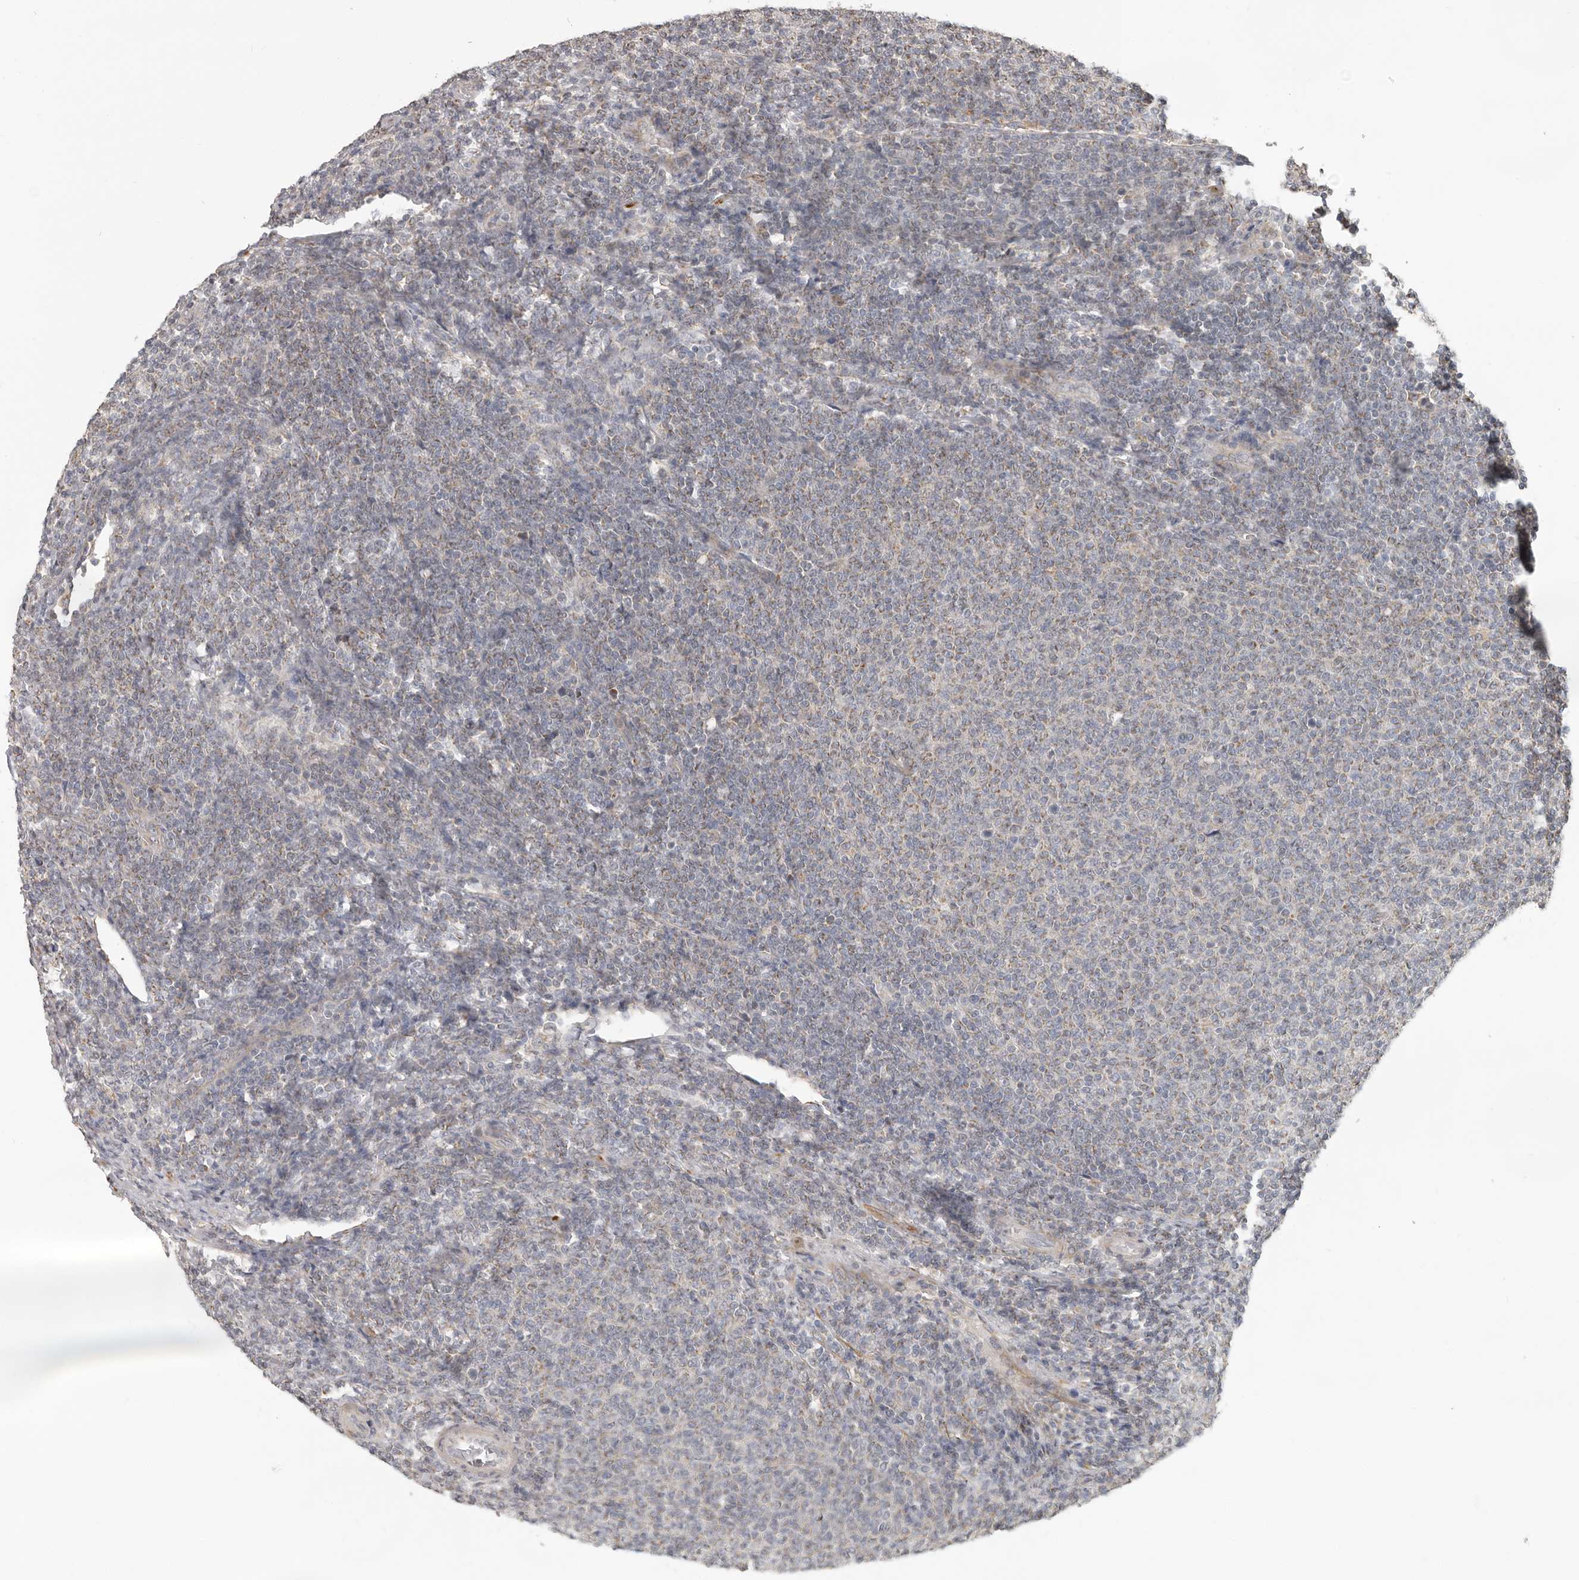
{"staining": {"intensity": "negative", "quantity": "none", "location": "none"}, "tissue": "lymphoma", "cell_type": "Tumor cells", "image_type": "cancer", "snomed": [{"axis": "morphology", "description": "Malignant lymphoma, non-Hodgkin's type, Low grade"}, {"axis": "topography", "description": "Lymph node"}], "caption": "Human lymphoma stained for a protein using immunohistochemistry (IHC) exhibits no positivity in tumor cells.", "gene": "UNK", "patient": {"sex": "male", "age": 66}}